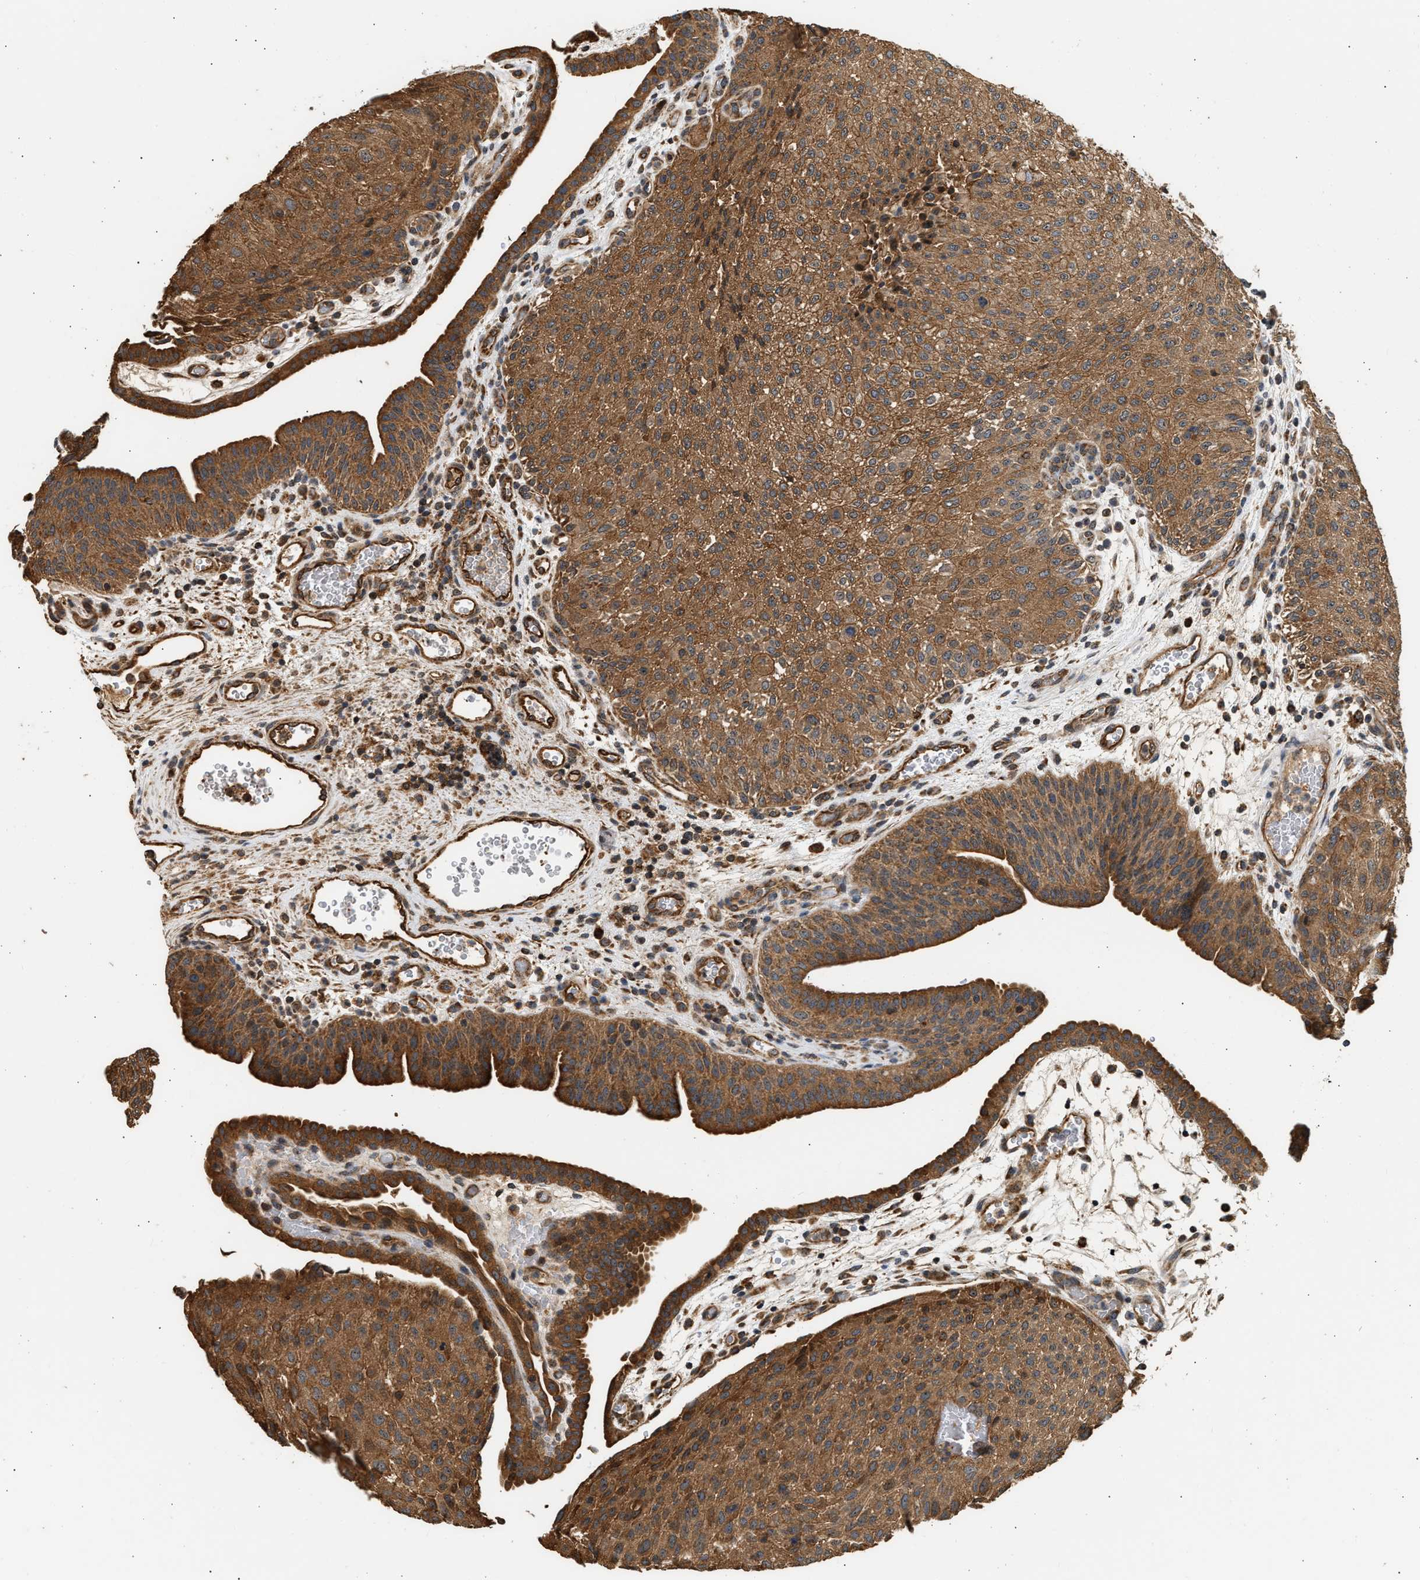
{"staining": {"intensity": "strong", "quantity": ">75%", "location": "cytoplasmic/membranous"}, "tissue": "urothelial cancer", "cell_type": "Tumor cells", "image_type": "cancer", "snomed": [{"axis": "morphology", "description": "Urothelial carcinoma, Low grade"}, {"axis": "morphology", "description": "Urothelial carcinoma, High grade"}, {"axis": "topography", "description": "Urinary bladder"}], "caption": "A brown stain shows strong cytoplasmic/membranous expression of a protein in high-grade urothelial carcinoma tumor cells. Using DAB (brown) and hematoxylin (blue) stains, captured at high magnification using brightfield microscopy.", "gene": "DUSP14", "patient": {"sex": "male", "age": 35}}